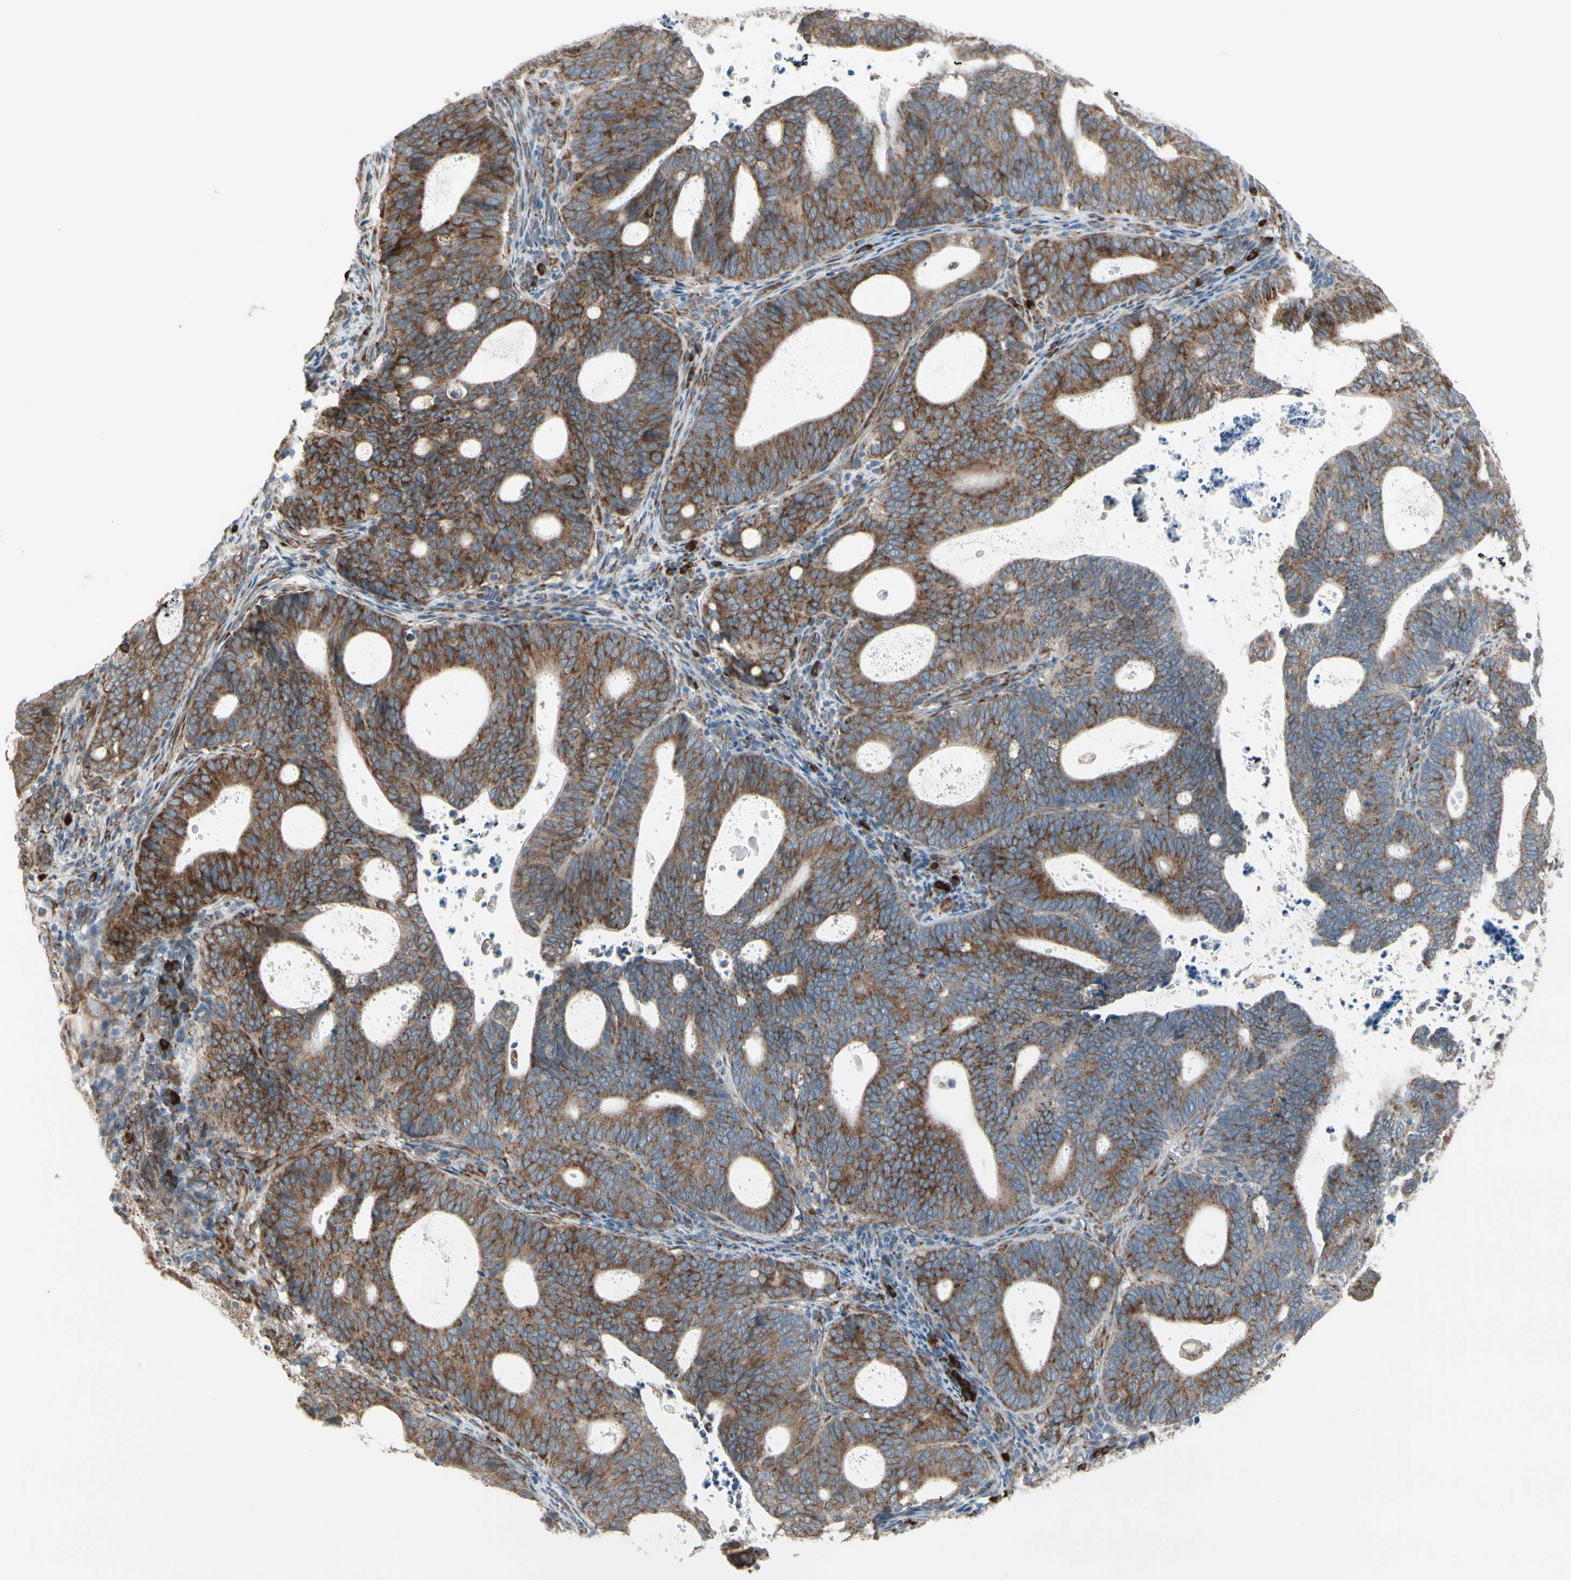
{"staining": {"intensity": "strong", "quantity": ">75%", "location": "cytoplasmic/membranous"}, "tissue": "endometrial cancer", "cell_type": "Tumor cells", "image_type": "cancer", "snomed": [{"axis": "morphology", "description": "Adenocarcinoma, NOS"}, {"axis": "topography", "description": "Uterus"}], "caption": "Immunohistochemistry (IHC) of endometrial cancer (adenocarcinoma) demonstrates high levels of strong cytoplasmic/membranous positivity in approximately >75% of tumor cells.", "gene": "FNDC3A", "patient": {"sex": "female", "age": 83}}